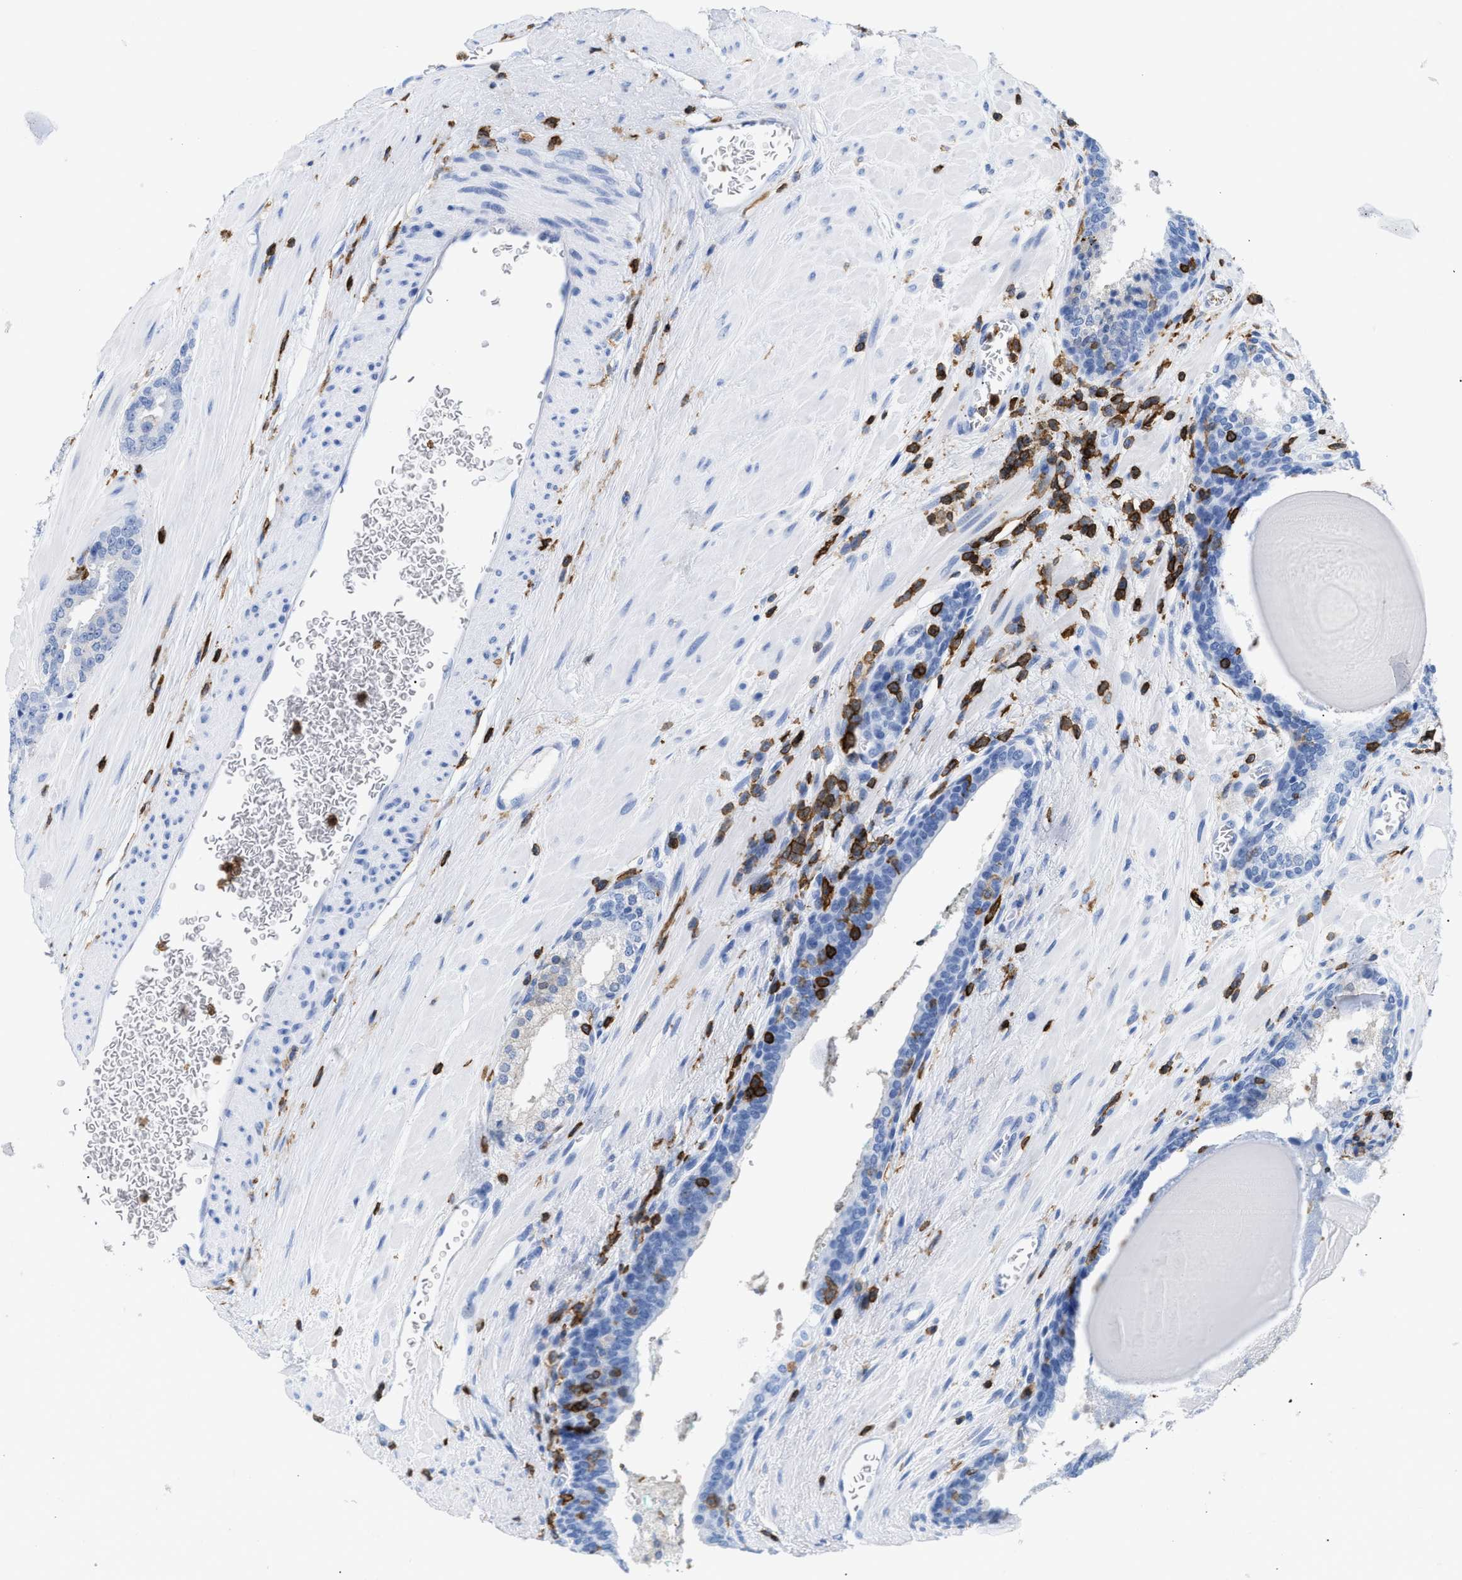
{"staining": {"intensity": "negative", "quantity": "none", "location": "none"}, "tissue": "prostate cancer", "cell_type": "Tumor cells", "image_type": "cancer", "snomed": [{"axis": "morphology", "description": "Adenocarcinoma, High grade"}, {"axis": "topography", "description": "Prostate"}], "caption": "Immunohistochemistry (IHC) image of high-grade adenocarcinoma (prostate) stained for a protein (brown), which exhibits no staining in tumor cells. The staining was performed using DAB (3,3'-diaminobenzidine) to visualize the protein expression in brown, while the nuclei were stained in blue with hematoxylin (Magnification: 20x).", "gene": "LCP1", "patient": {"sex": "male", "age": 60}}